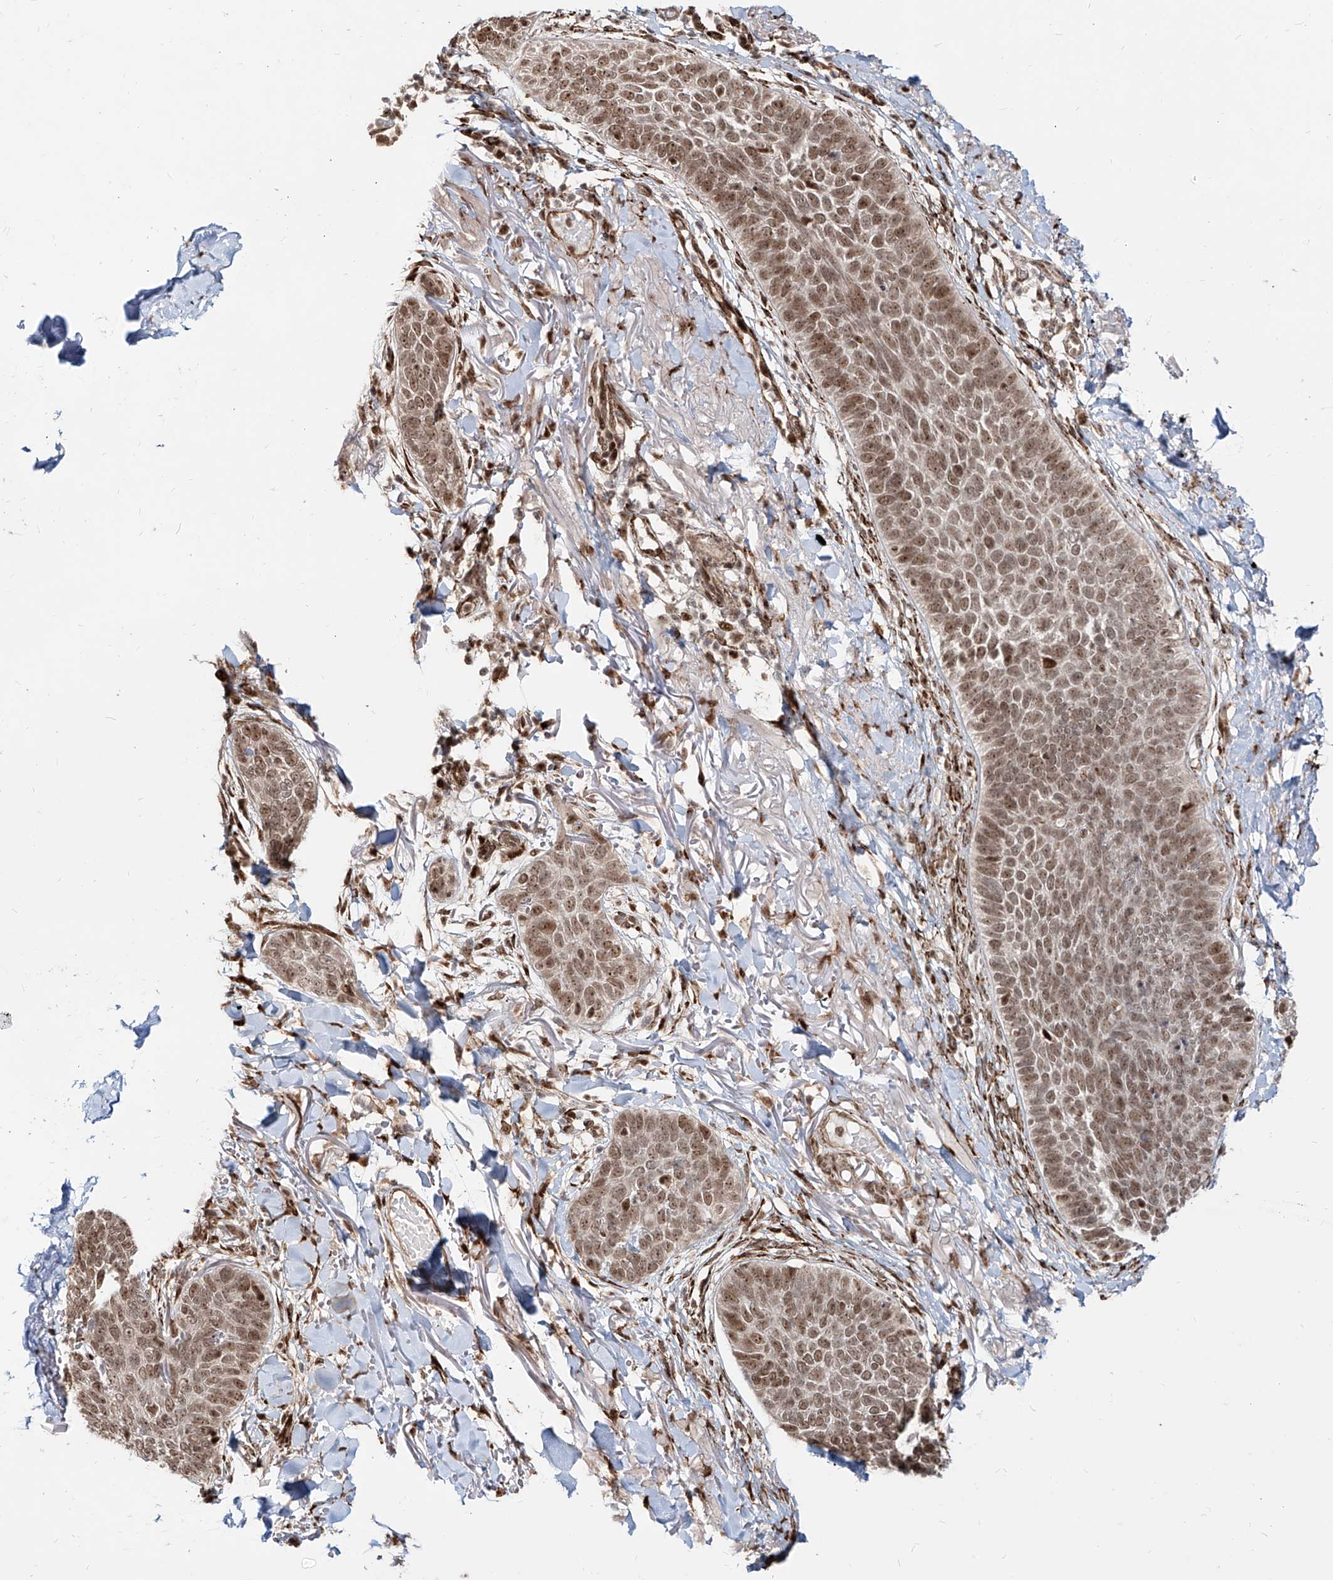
{"staining": {"intensity": "moderate", "quantity": ">75%", "location": "nuclear"}, "tissue": "skin cancer", "cell_type": "Tumor cells", "image_type": "cancer", "snomed": [{"axis": "morphology", "description": "Basal cell carcinoma"}, {"axis": "topography", "description": "Skin"}], "caption": "Moderate nuclear protein expression is seen in about >75% of tumor cells in skin cancer (basal cell carcinoma). Using DAB (brown) and hematoxylin (blue) stains, captured at high magnification using brightfield microscopy.", "gene": "ZNF710", "patient": {"sex": "male", "age": 85}}